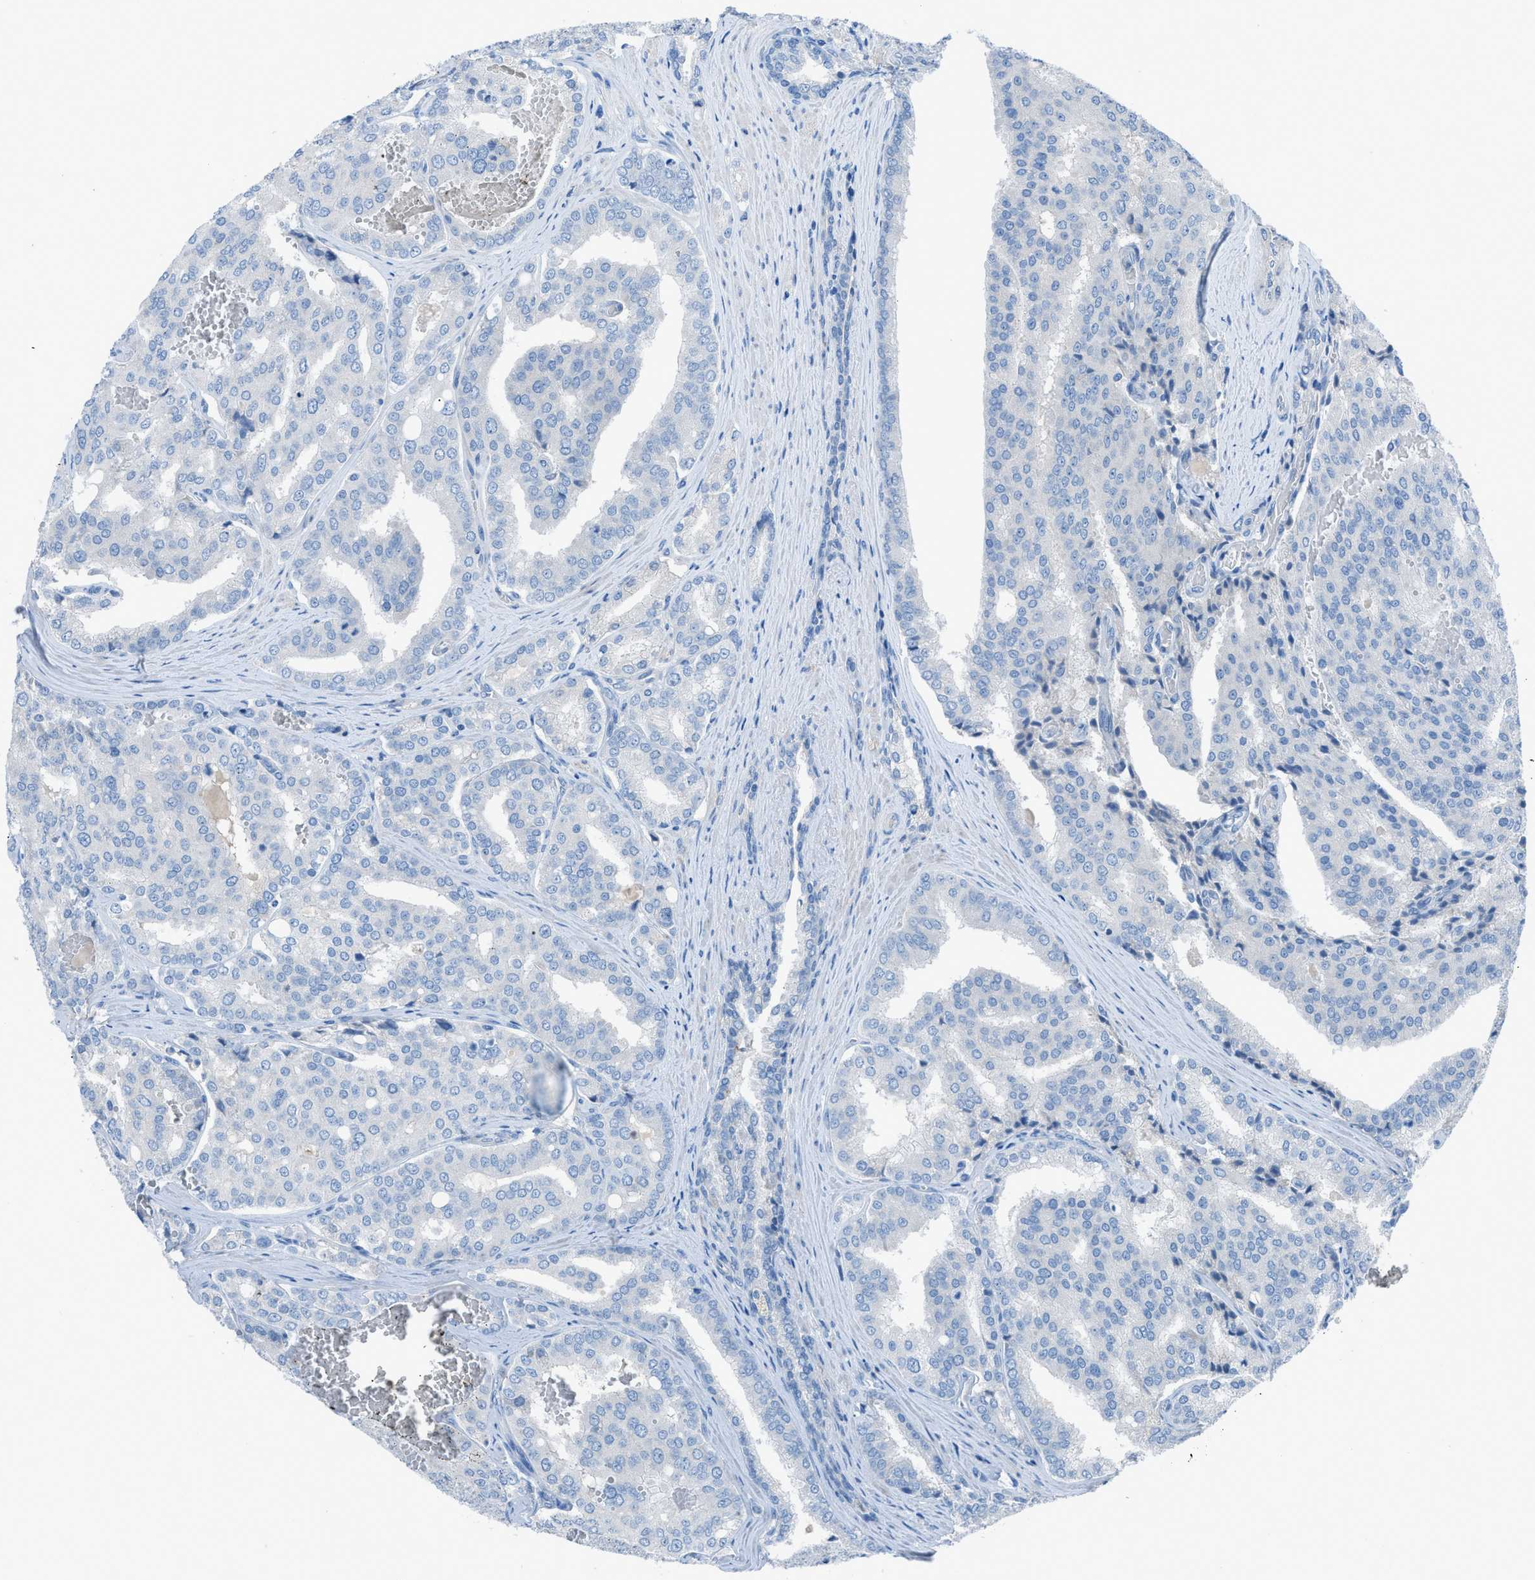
{"staining": {"intensity": "negative", "quantity": "none", "location": "none"}, "tissue": "prostate cancer", "cell_type": "Tumor cells", "image_type": "cancer", "snomed": [{"axis": "morphology", "description": "Adenocarcinoma, High grade"}, {"axis": "topography", "description": "Prostate"}], "caption": "An immunohistochemistry (IHC) micrograph of prostate cancer (high-grade adenocarcinoma) is shown. There is no staining in tumor cells of prostate cancer (high-grade adenocarcinoma).", "gene": "C5AR2", "patient": {"sex": "male", "age": 50}}